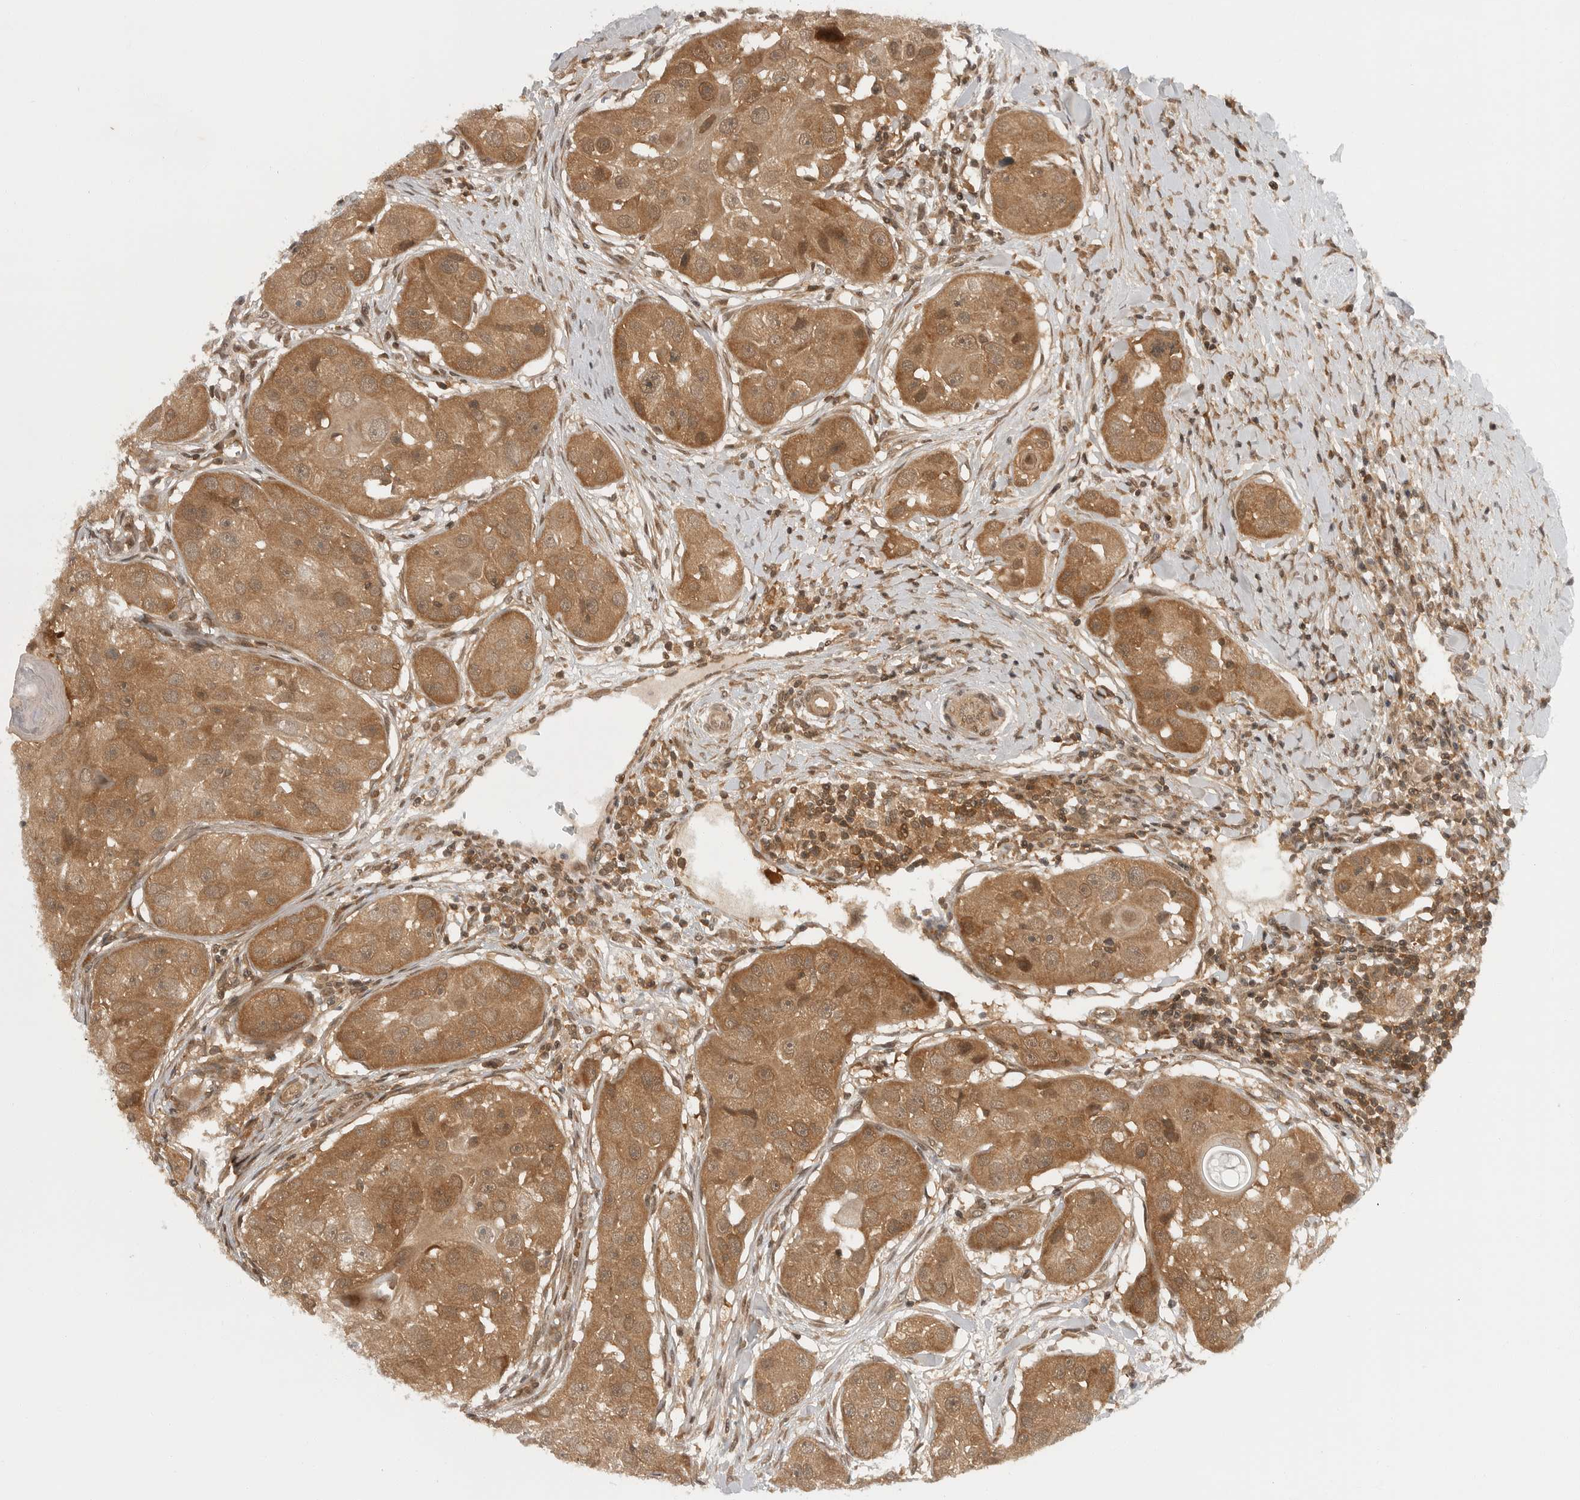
{"staining": {"intensity": "moderate", "quantity": ">75%", "location": "cytoplasmic/membranous"}, "tissue": "head and neck cancer", "cell_type": "Tumor cells", "image_type": "cancer", "snomed": [{"axis": "morphology", "description": "Normal tissue, NOS"}, {"axis": "morphology", "description": "Squamous cell carcinoma, NOS"}, {"axis": "topography", "description": "Skeletal muscle"}, {"axis": "topography", "description": "Head-Neck"}], "caption": "A high-resolution photomicrograph shows IHC staining of squamous cell carcinoma (head and neck), which shows moderate cytoplasmic/membranous expression in approximately >75% of tumor cells.", "gene": "SZRD1", "patient": {"sex": "male", "age": 51}}